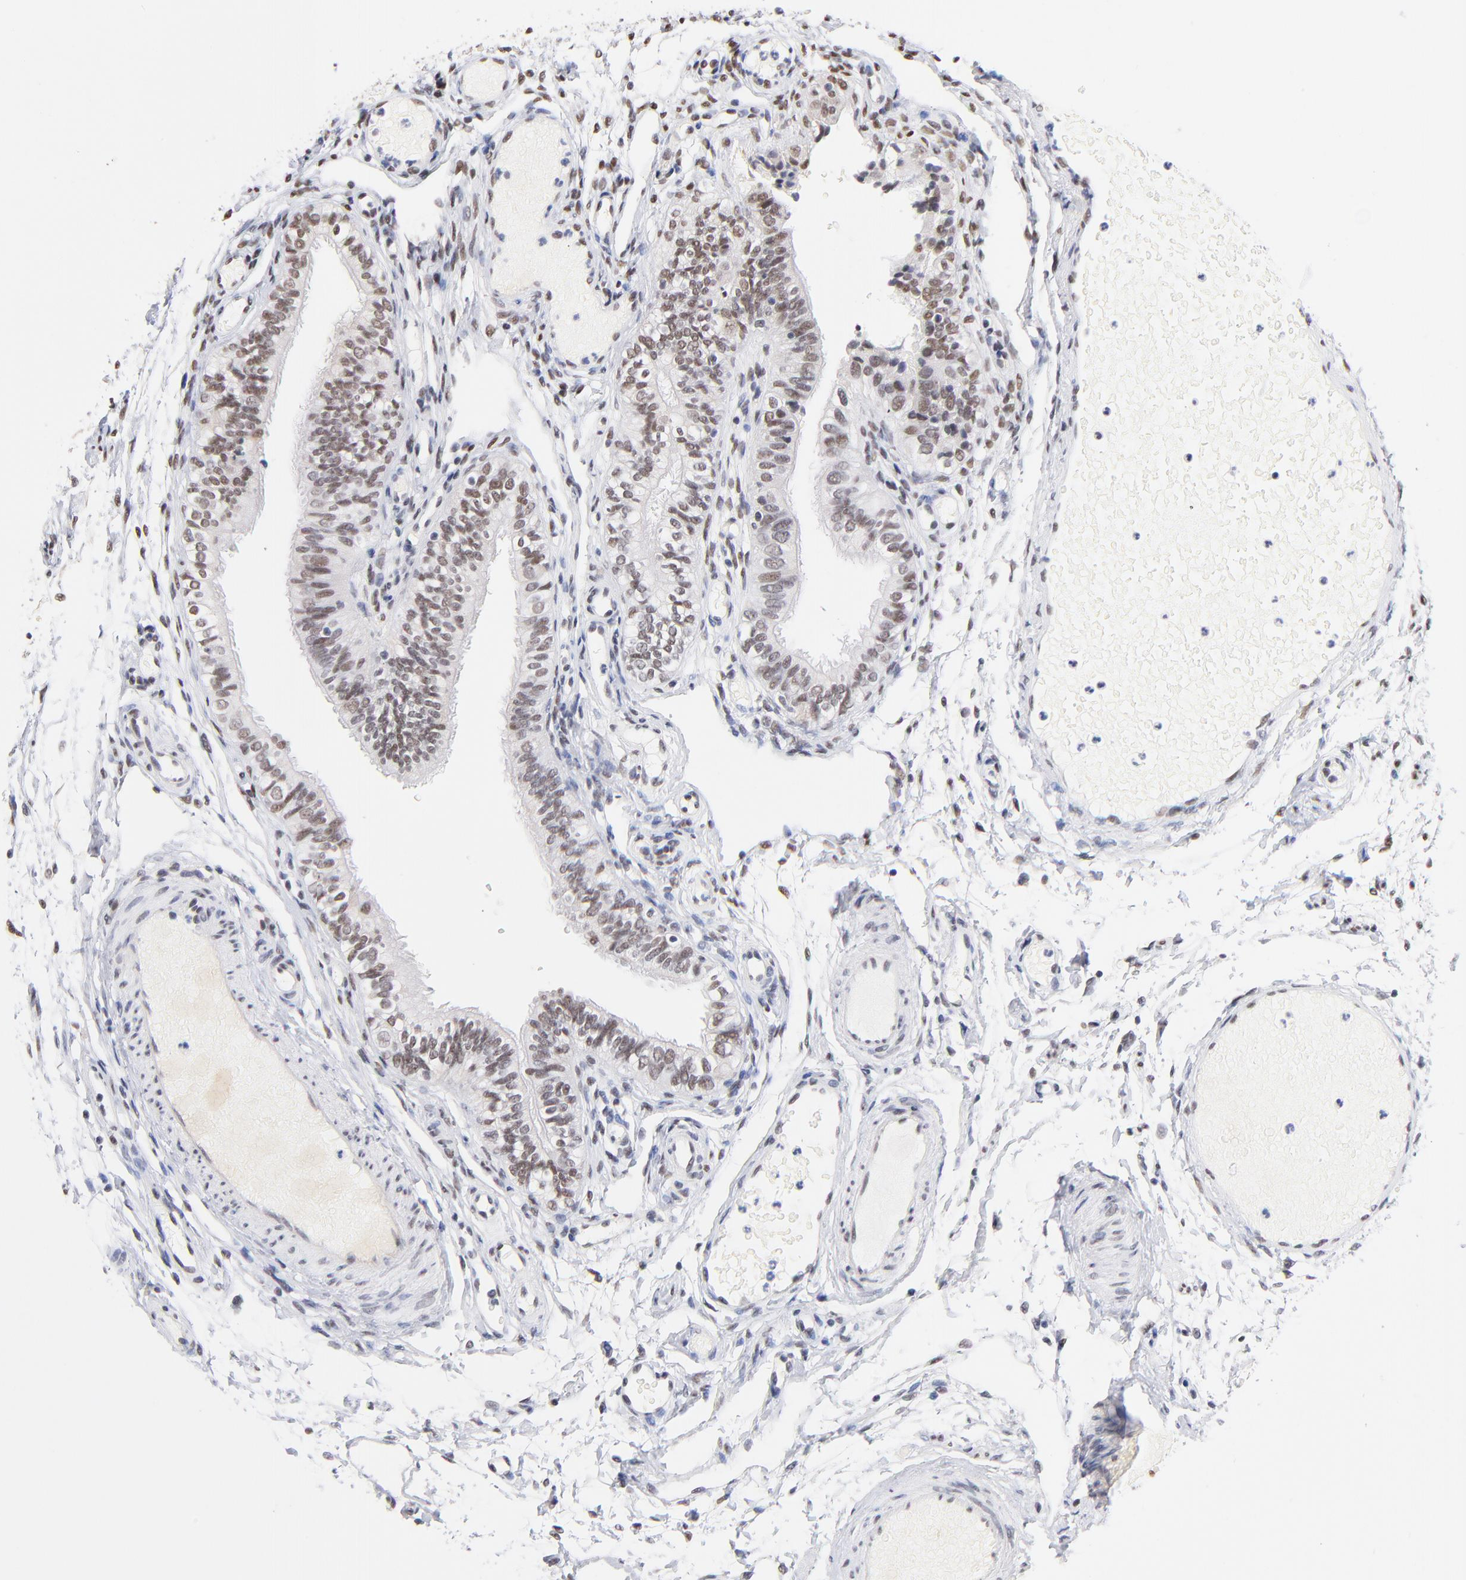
{"staining": {"intensity": "moderate", "quantity": ">75%", "location": "nuclear"}, "tissue": "fallopian tube", "cell_type": "Glandular cells", "image_type": "normal", "snomed": [{"axis": "morphology", "description": "Normal tissue, NOS"}, {"axis": "morphology", "description": "Dermoid, NOS"}, {"axis": "topography", "description": "Fallopian tube"}], "caption": "IHC micrograph of benign fallopian tube: fallopian tube stained using IHC displays medium levels of moderate protein expression localized specifically in the nuclear of glandular cells, appearing as a nuclear brown color.", "gene": "ZNF74", "patient": {"sex": "female", "age": 33}}